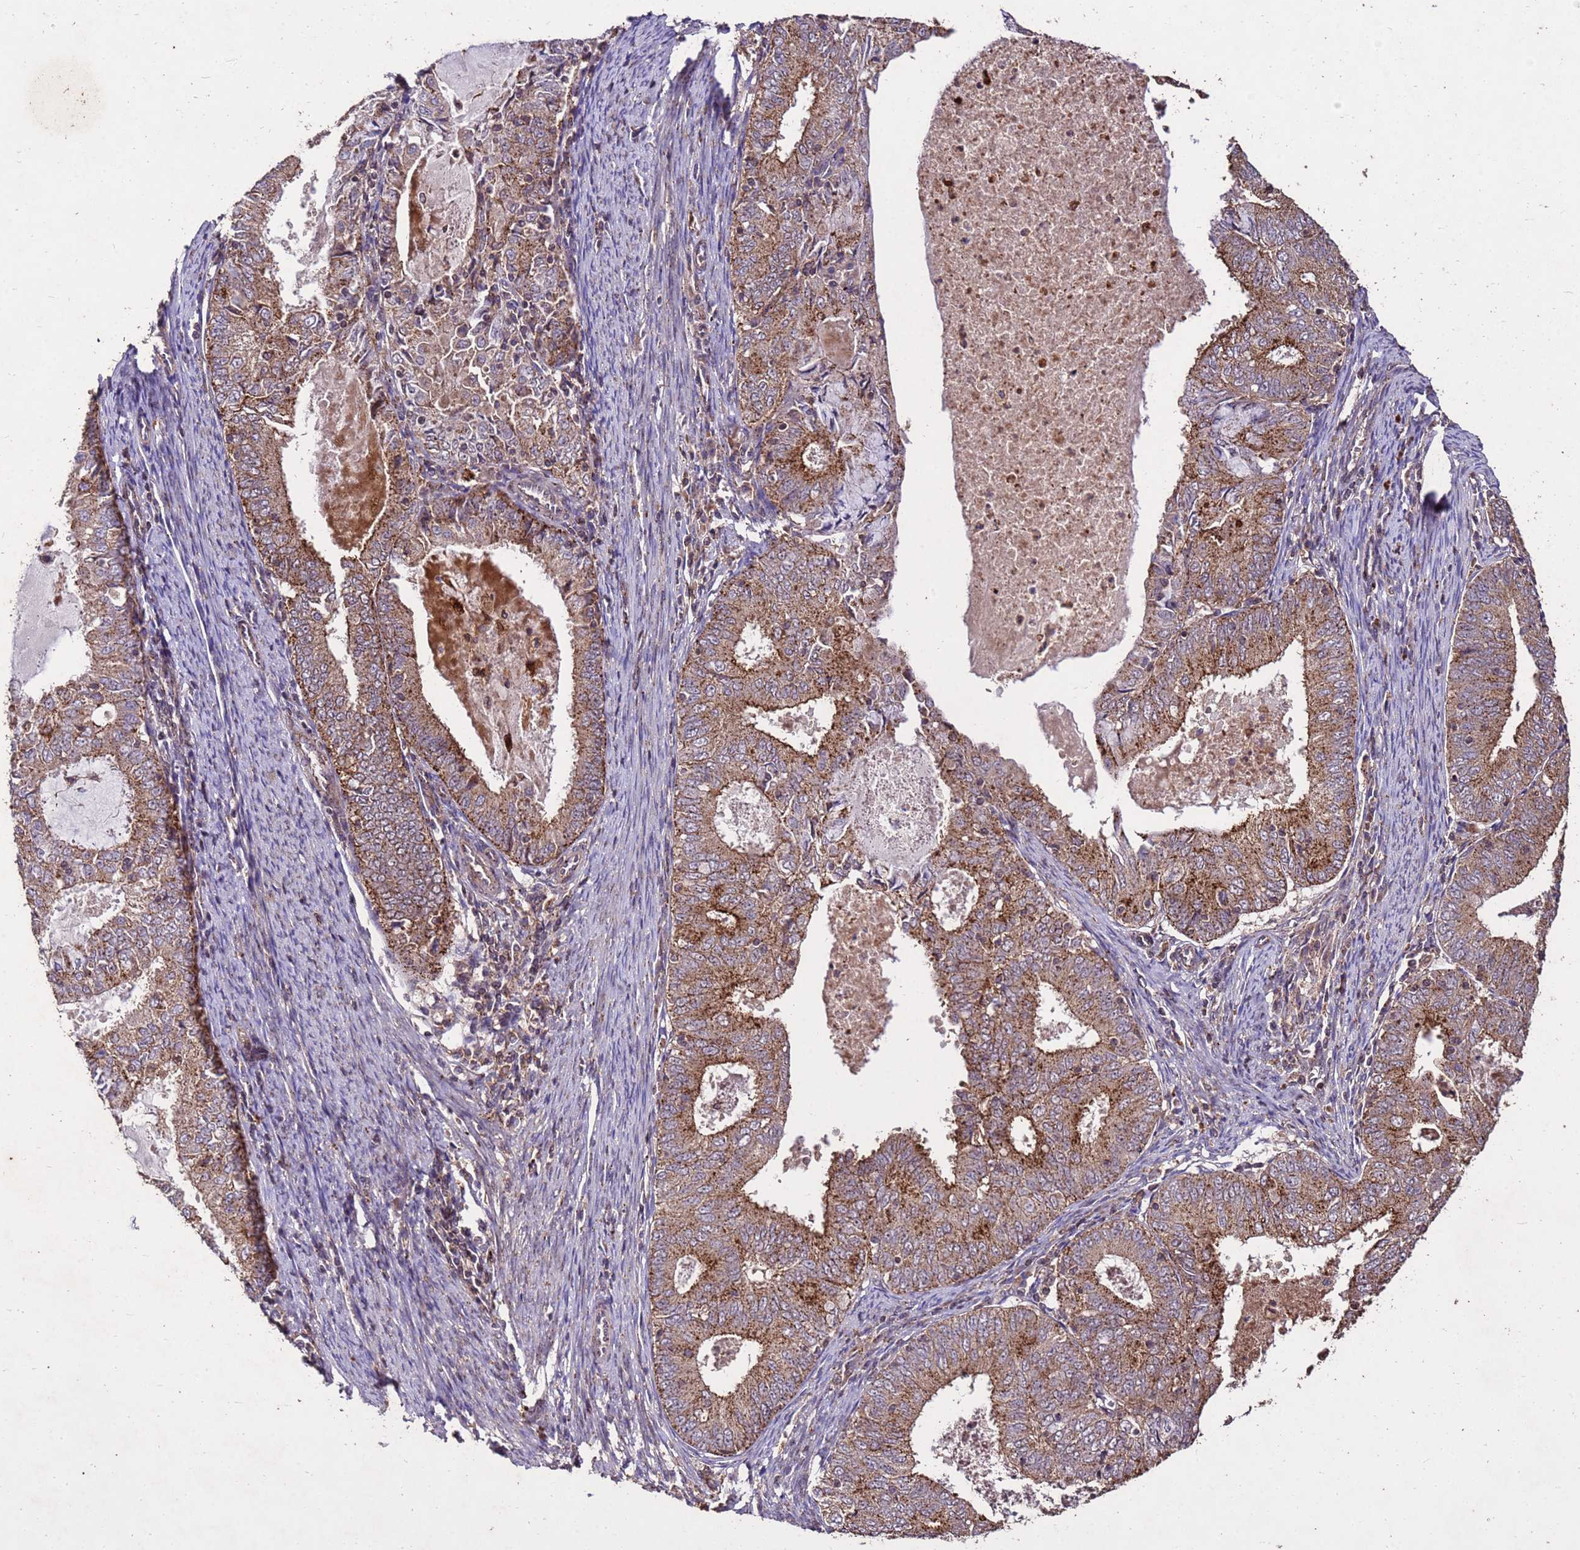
{"staining": {"intensity": "moderate", "quantity": ">75%", "location": "cytoplasmic/membranous"}, "tissue": "endometrial cancer", "cell_type": "Tumor cells", "image_type": "cancer", "snomed": [{"axis": "morphology", "description": "Adenocarcinoma, NOS"}, {"axis": "topography", "description": "Endometrium"}], "caption": "Endometrial cancer stained with a brown dye exhibits moderate cytoplasmic/membranous positive expression in approximately >75% of tumor cells.", "gene": "TOR4A", "patient": {"sex": "female", "age": 57}}